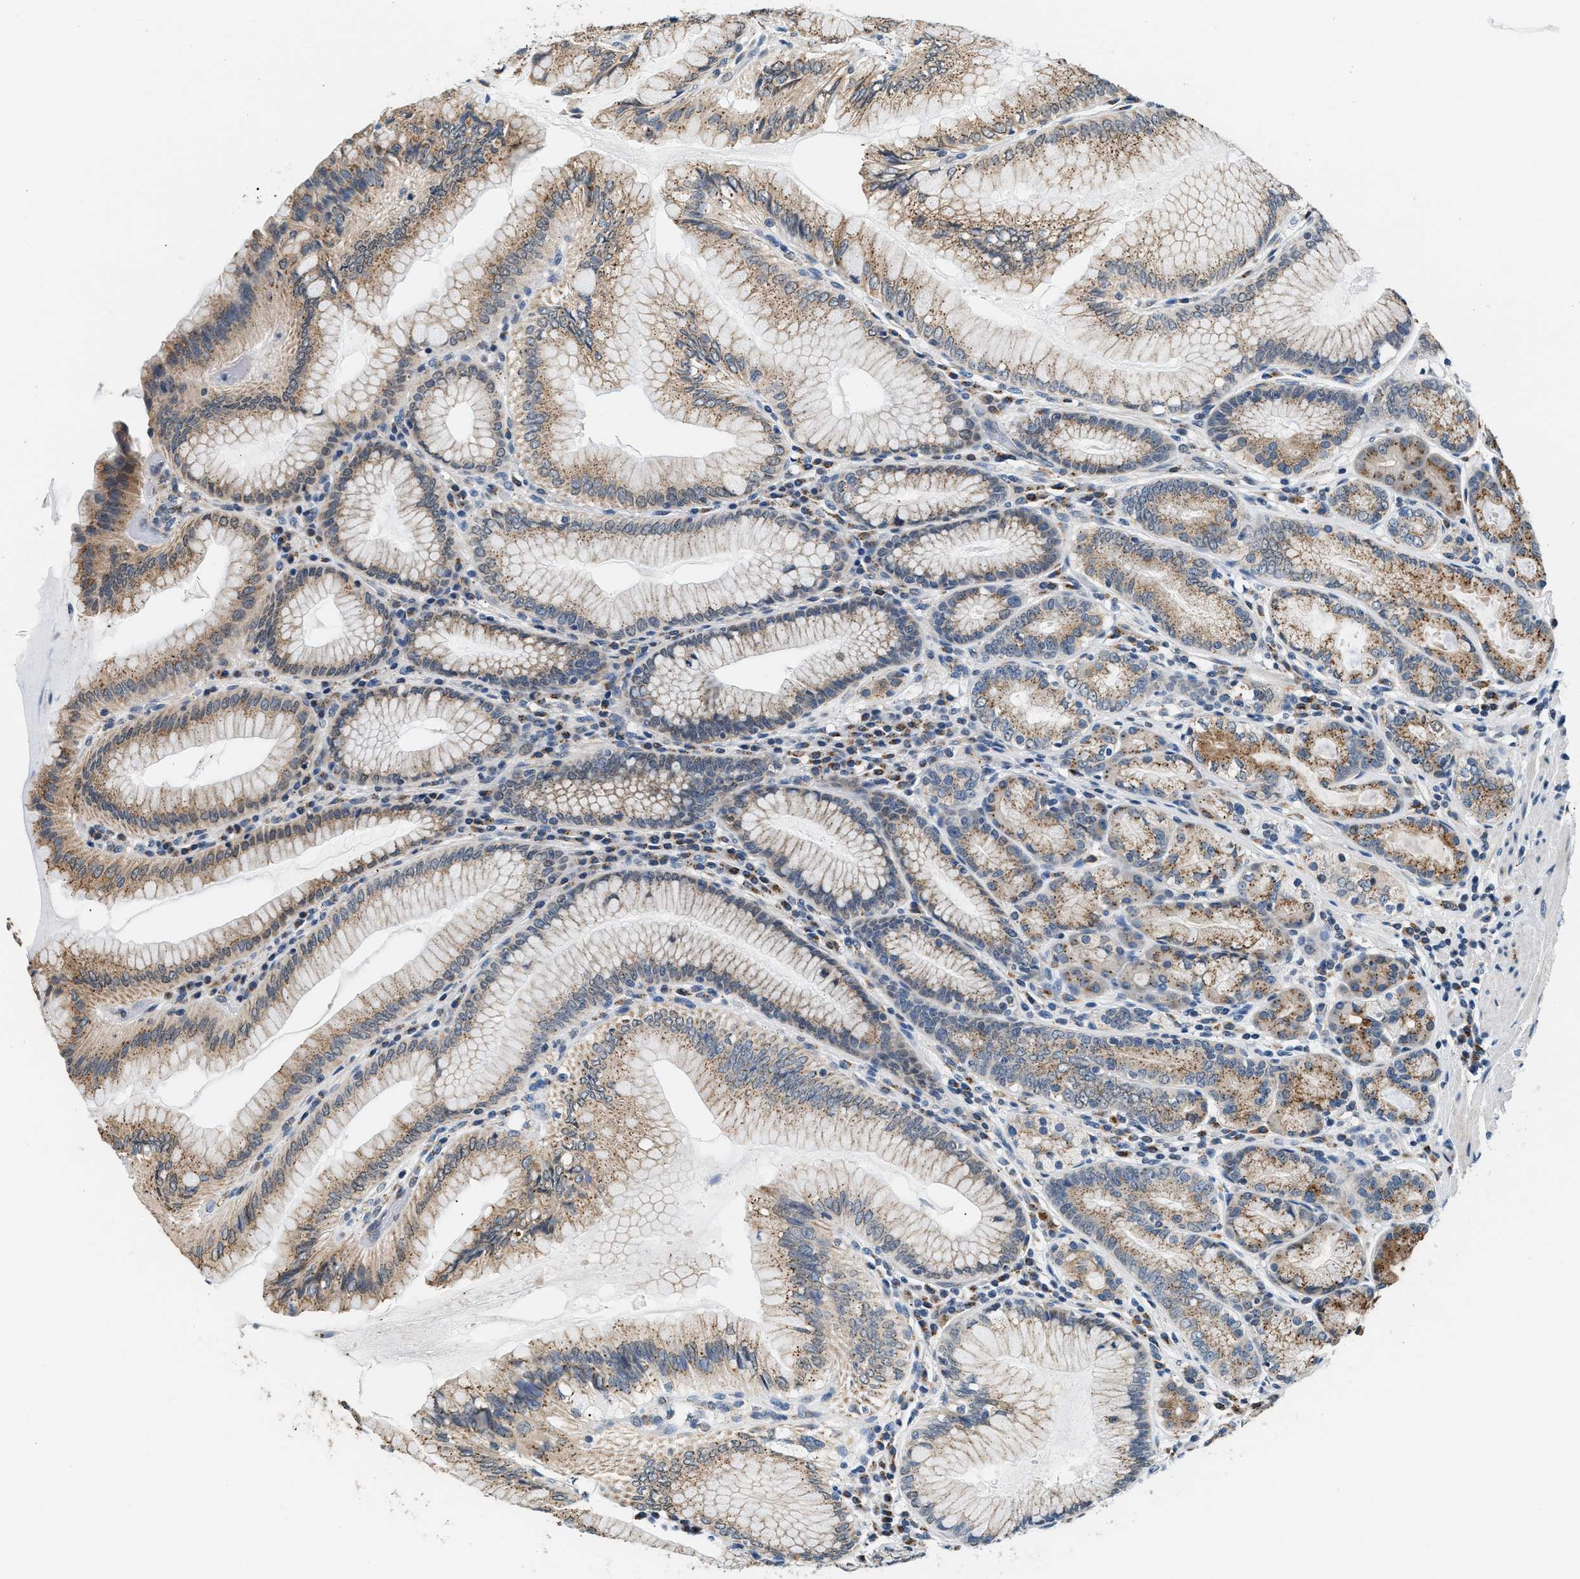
{"staining": {"intensity": "moderate", "quantity": ">75%", "location": "cytoplasmic/membranous"}, "tissue": "stomach", "cell_type": "Glandular cells", "image_type": "normal", "snomed": [{"axis": "morphology", "description": "Normal tissue, NOS"}, {"axis": "topography", "description": "Stomach, lower"}], "caption": "Protein expression analysis of normal human stomach reveals moderate cytoplasmic/membranous expression in approximately >75% of glandular cells. The staining was performed using DAB to visualize the protein expression in brown, while the nuclei were stained in blue with hematoxylin (Magnification: 20x).", "gene": "KCNMB2", "patient": {"sex": "female", "age": 76}}